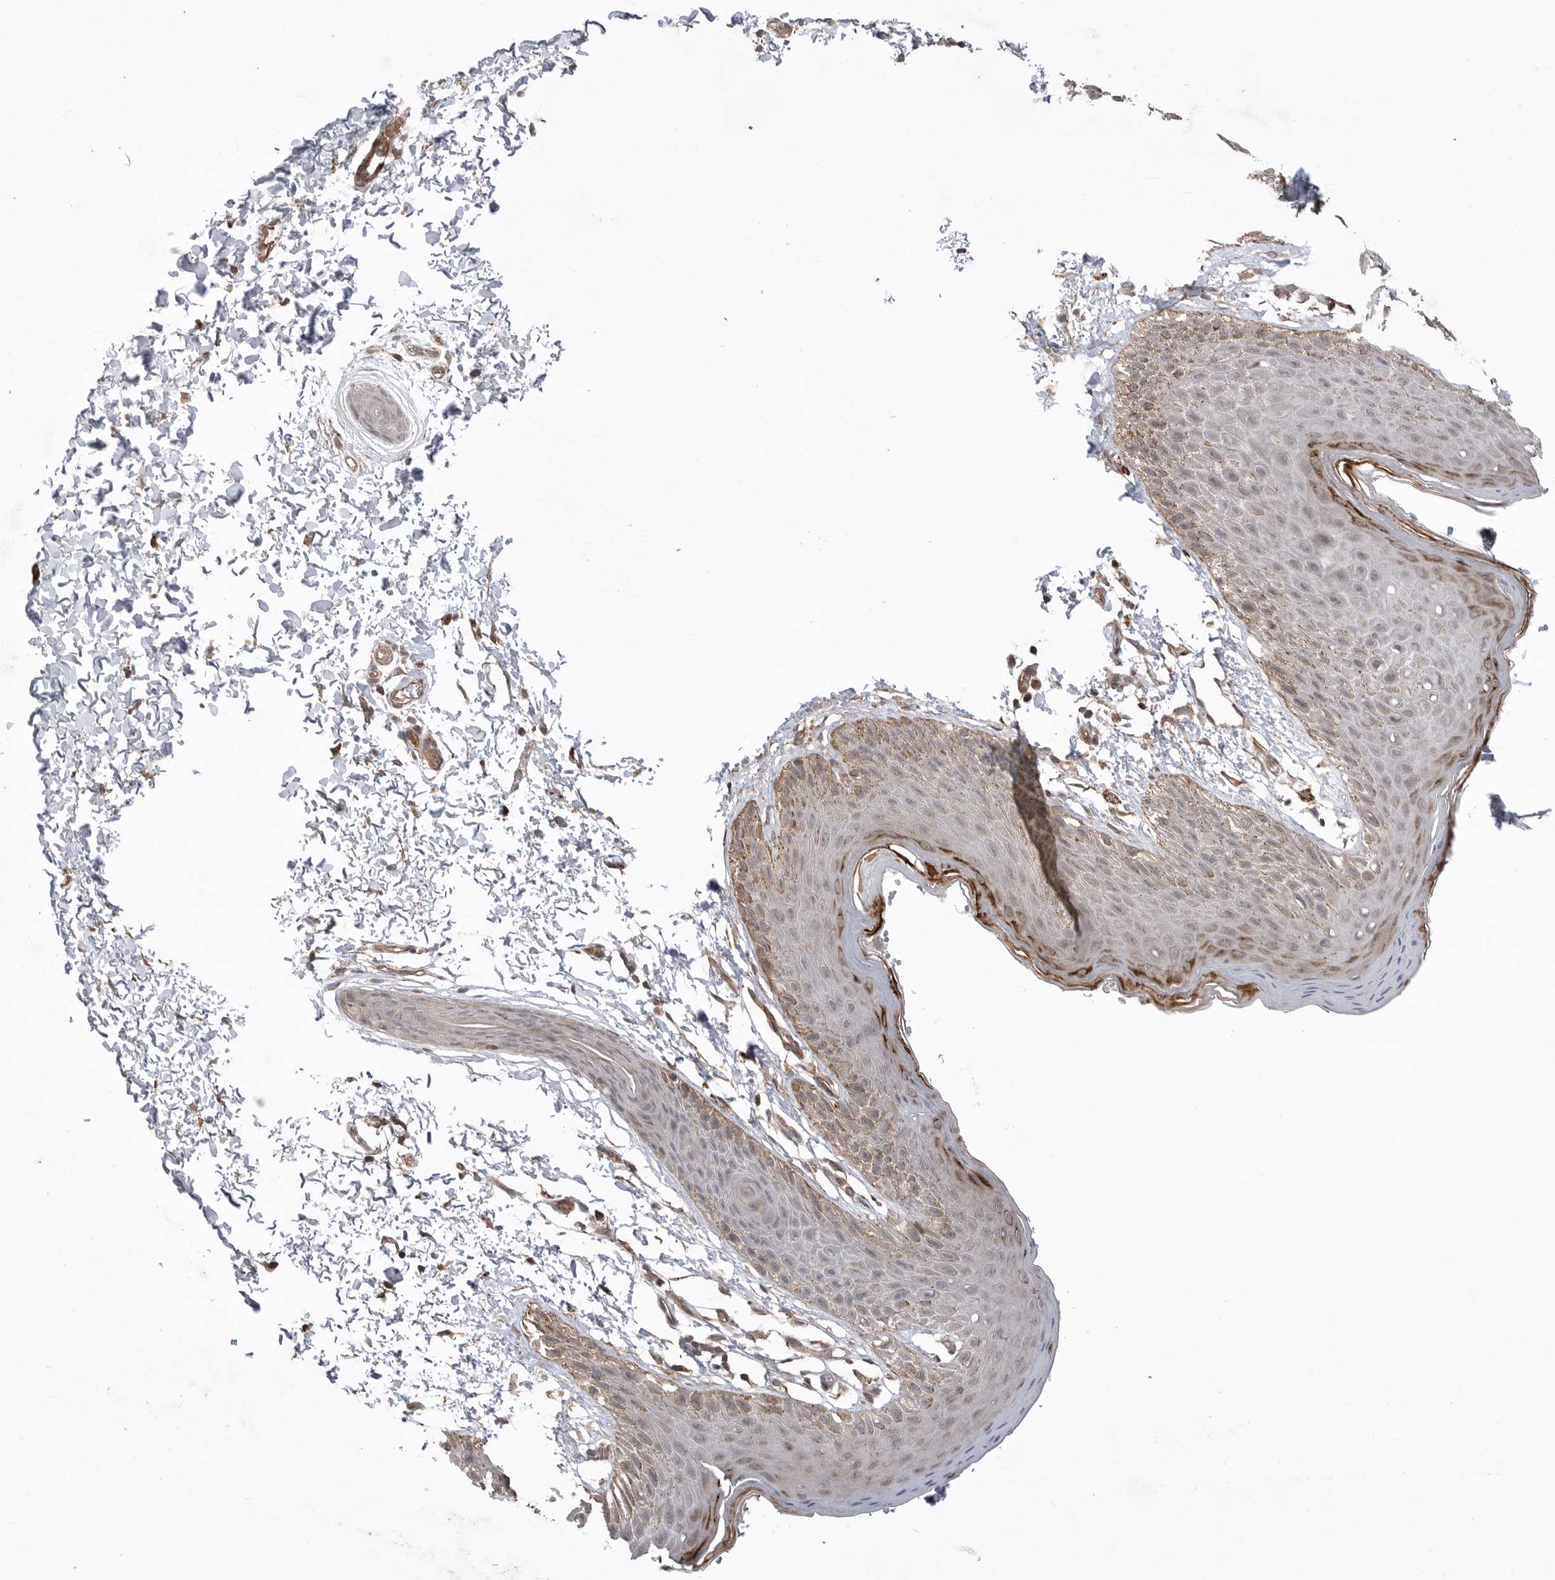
{"staining": {"intensity": "weak", "quantity": "<25%", "location": "cytoplasmic/membranous"}, "tissue": "skin", "cell_type": "Epidermal cells", "image_type": "normal", "snomed": [{"axis": "morphology", "description": "Normal tissue, NOS"}, {"axis": "topography", "description": "Anal"}, {"axis": "topography", "description": "Peripheral nerve tissue"}], "caption": "This is an immunohistochemistry (IHC) histopathology image of normal human skin. There is no staining in epidermal cells.", "gene": "PEAK1", "patient": {"sex": "male", "age": 44}}